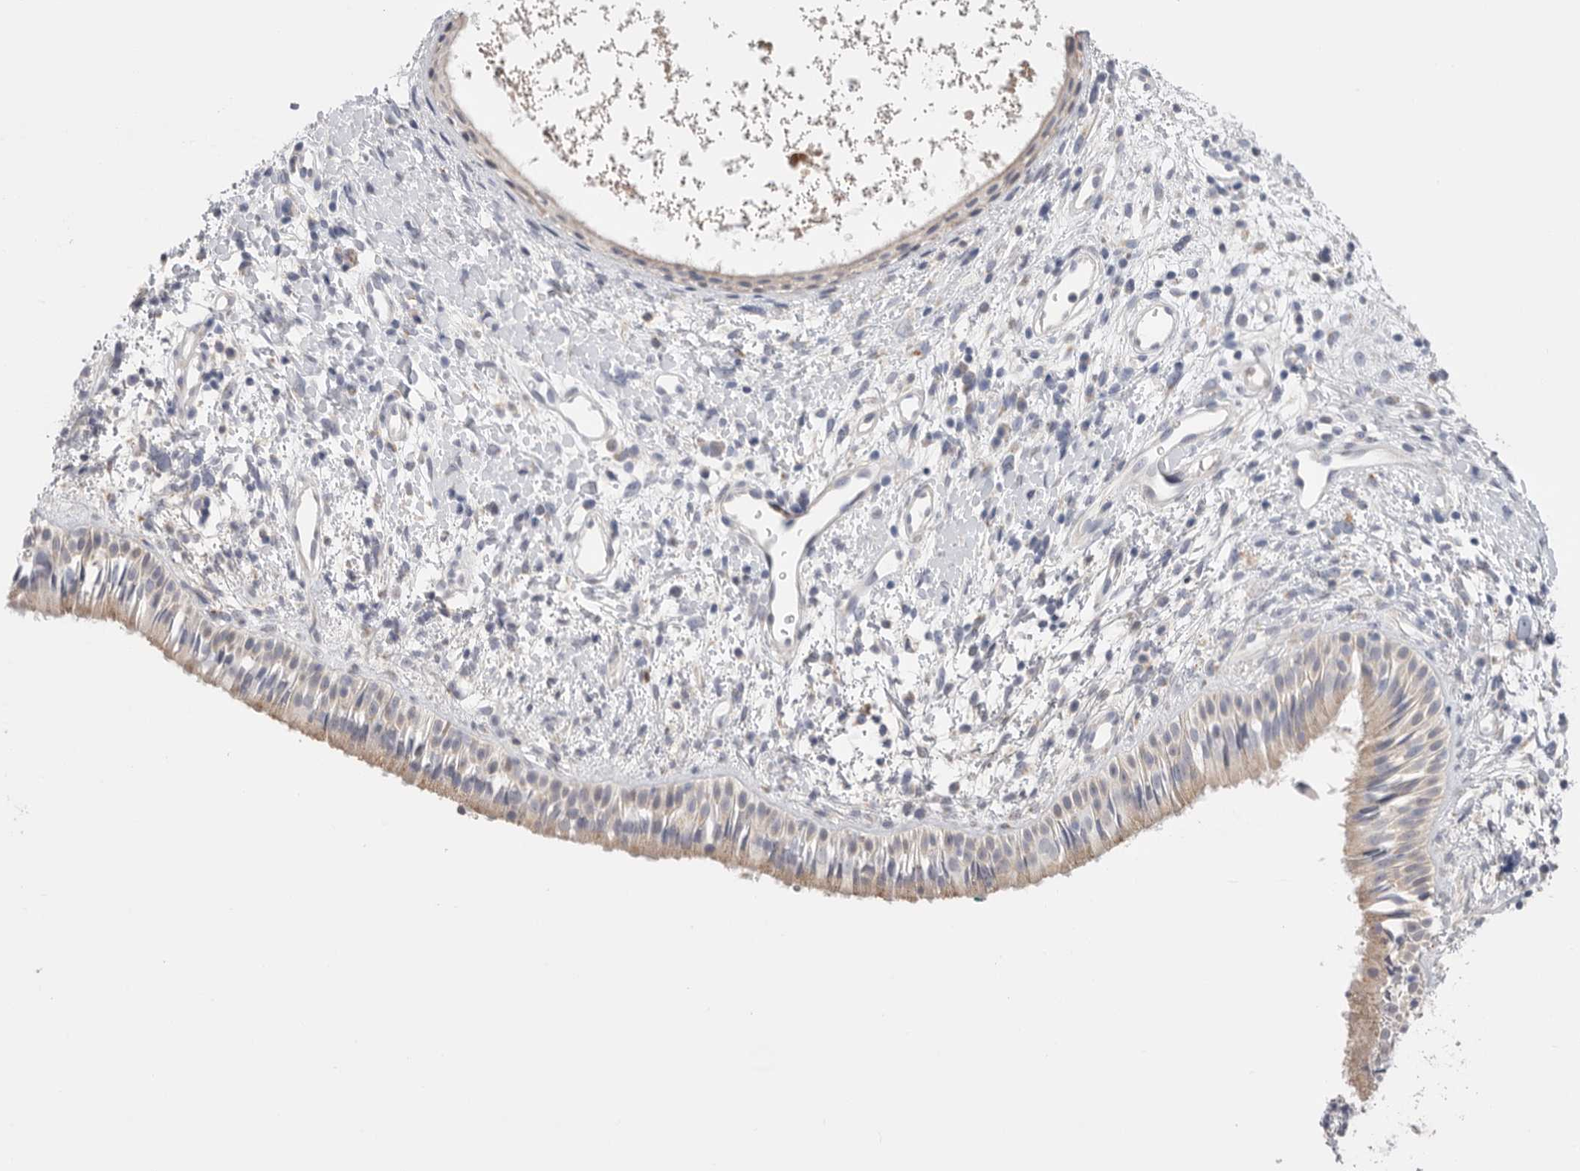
{"staining": {"intensity": "moderate", "quantity": "25%-75%", "location": "cytoplasmic/membranous"}, "tissue": "nasopharynx", "cell_type": "Respiratory epithelial cells", "image_type": "normal", "snomed": [{"axis": "morphology", "description": "Normal tissue, NOS"}, {"axis": "topography", "description": "Nasopharynx"}], "caption": "Human nasopharynx stained with a brown dye displays moderate cytoplasmic/membranous positive staining in approximately 25%-75% of respiratory epithelial cells.", "gene": "CCDC126", "patient": {"sex": "male", "age": 22}}